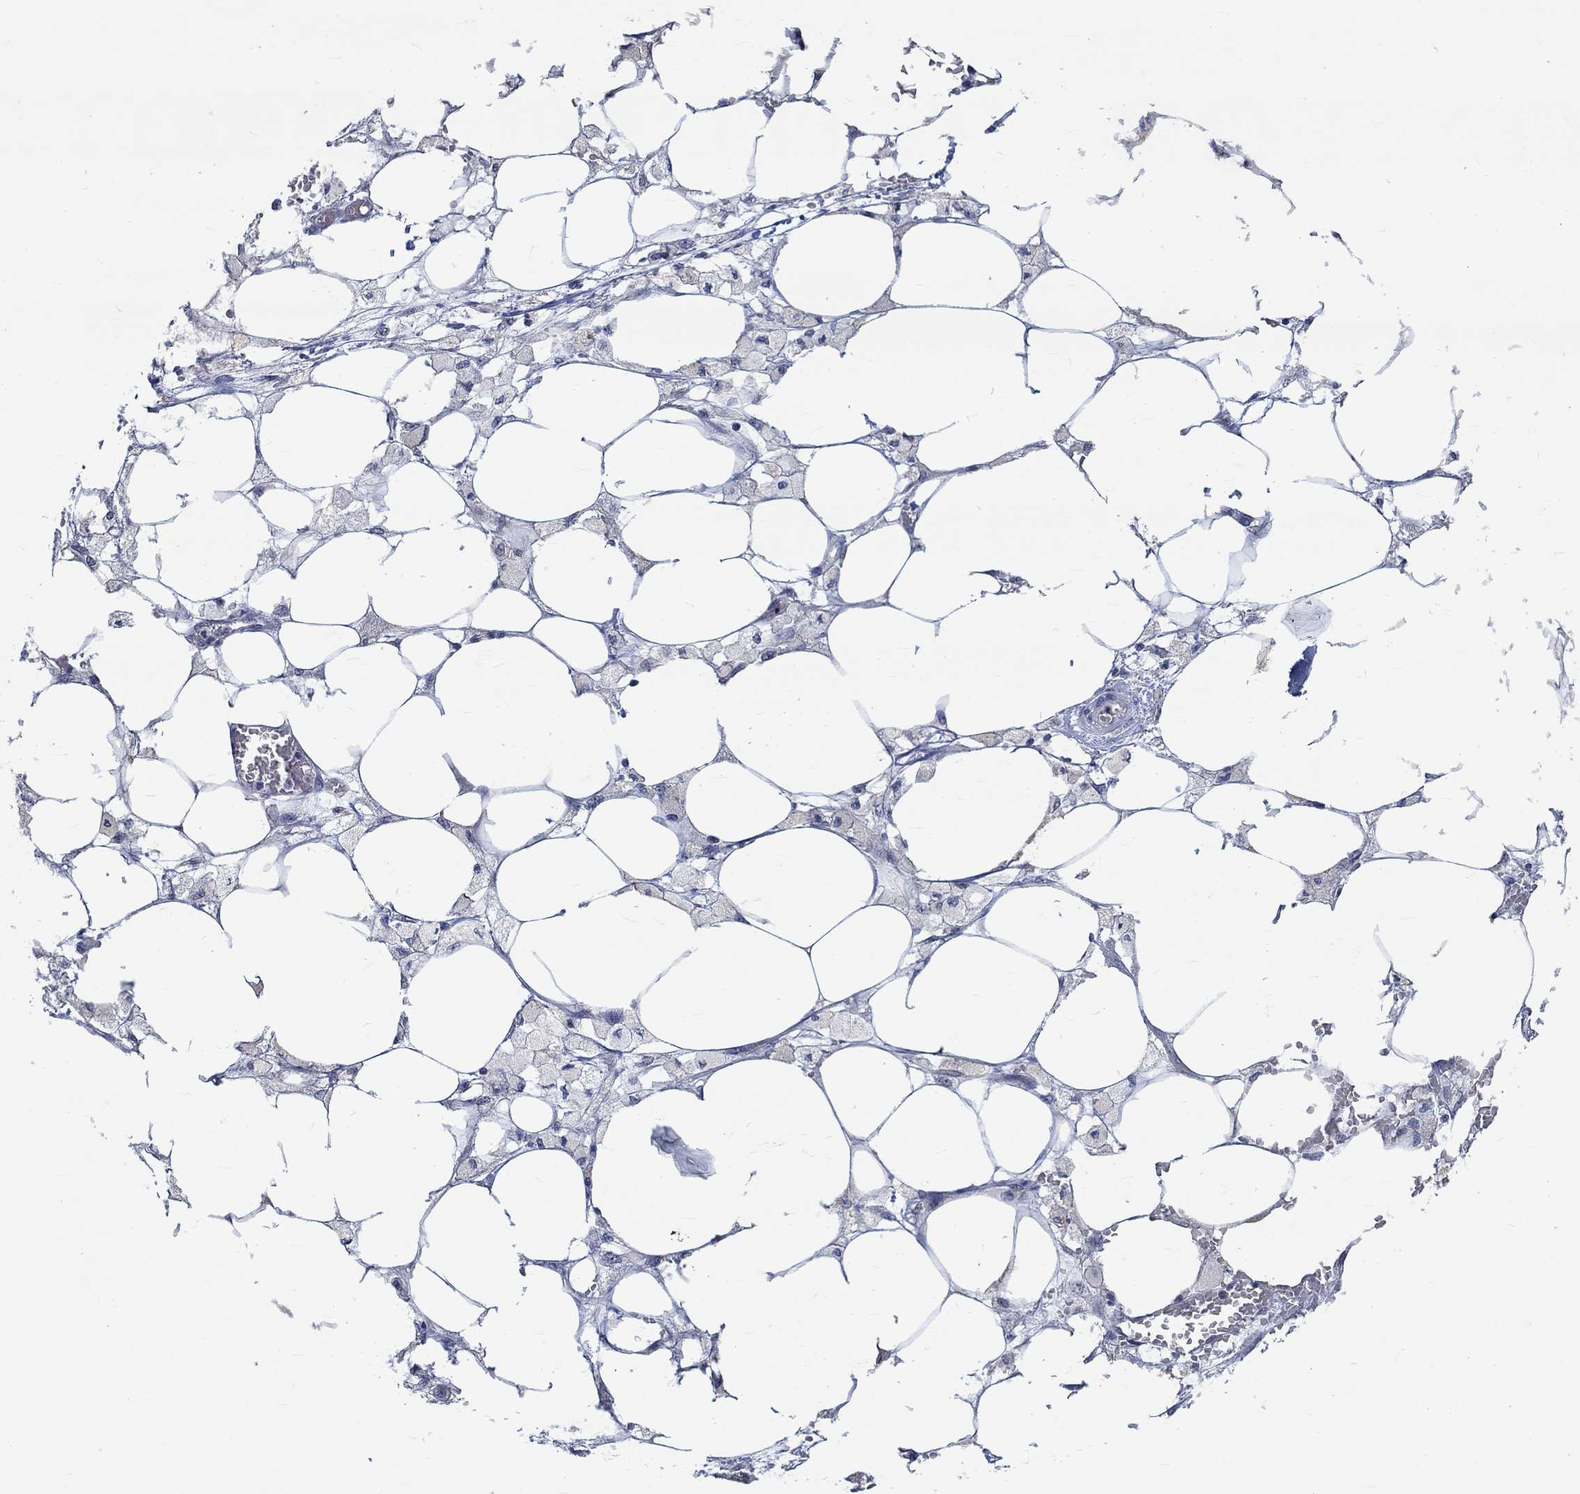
{"staining": {"intensity": "negative", "quantity": "none", "location": "none"}, "tissue": "endometrial cancer", "cell_type": "Tumor cells", "image_type": "cancer", "snomed": [{"axis": "morphology", "description": "Adenocarcinoma, NOS"}, {"axis": "morphology", "description": "Adenocarcinoma, metastatic, NOS"}, {"axis": "topography", "description": "Adipose tissue"}, {"axis": "topography", "description": "Endometrium"}], "caption": "Immunohistochemical staining of adenocarcinoma (endometrial) reveals no significant expression in tumor cells. (DAB immunohistochemistry (IHC), high magnification).", "gene": "WASF1", "patient": {"sex": "female", "age": 67}}